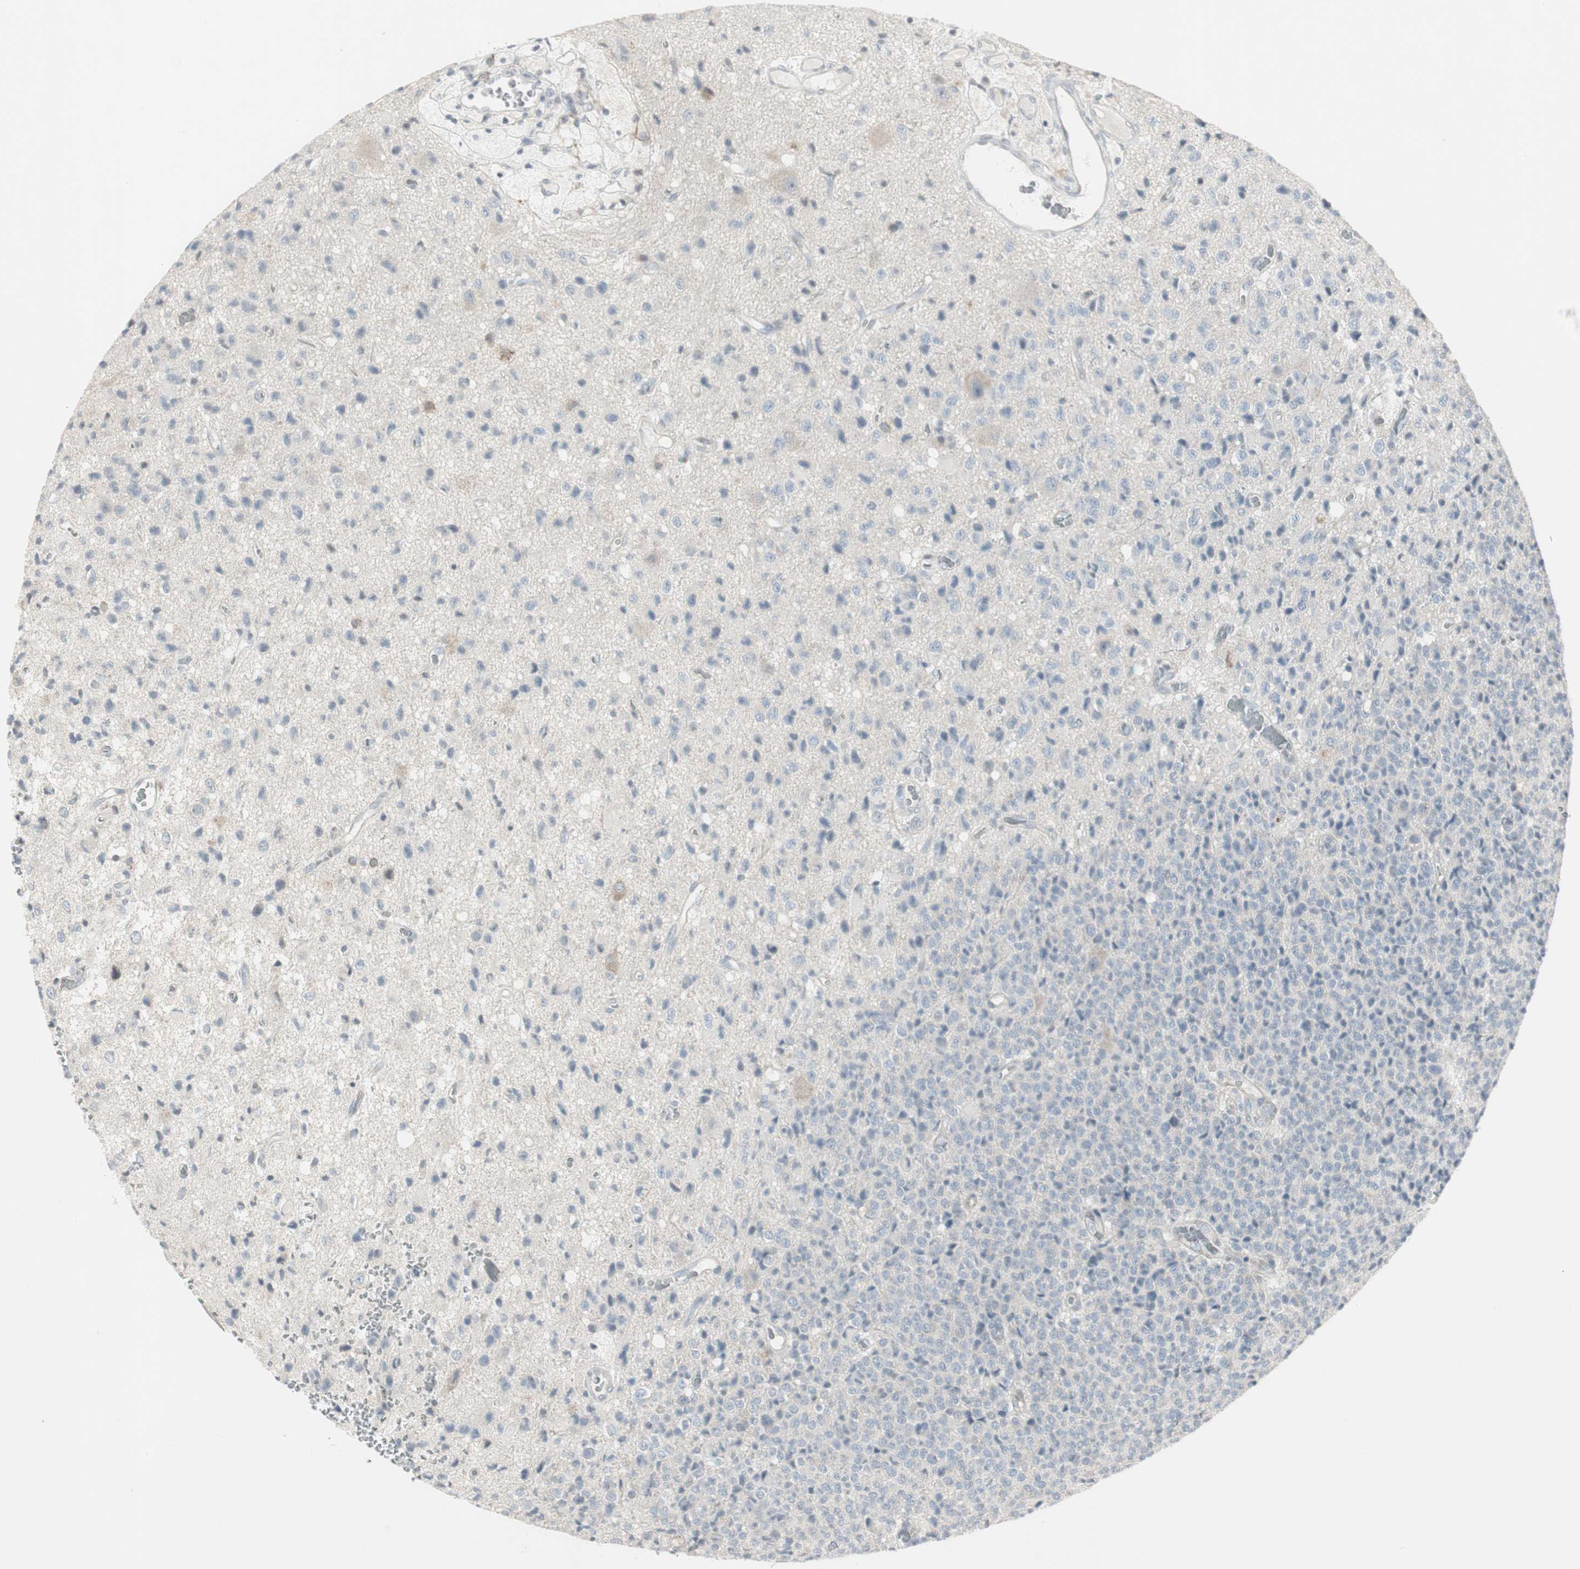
{"staining": {"intensity": "negative", "quantity": "none", "location": "none"}, "tissue": "glioma", "cell_type": "Tumor cells", "image_type": "cancer", "snomed": [{"axis": "morphology", "description": "Glioma, malignant, High grade"}, {"axis": "topography", "description": "pancreas cauda"}], "caption": "IHC photomicrograph of human glioma stained for a protein (brown), which displays no expression in tumor cells. (Stains: DAB IHC with hematoxylin counter stain, Microscopy: brightfield microscopy at high magnification).", "gene": "MAP4K4", "patient": {"sex": "male", "age": 60}}